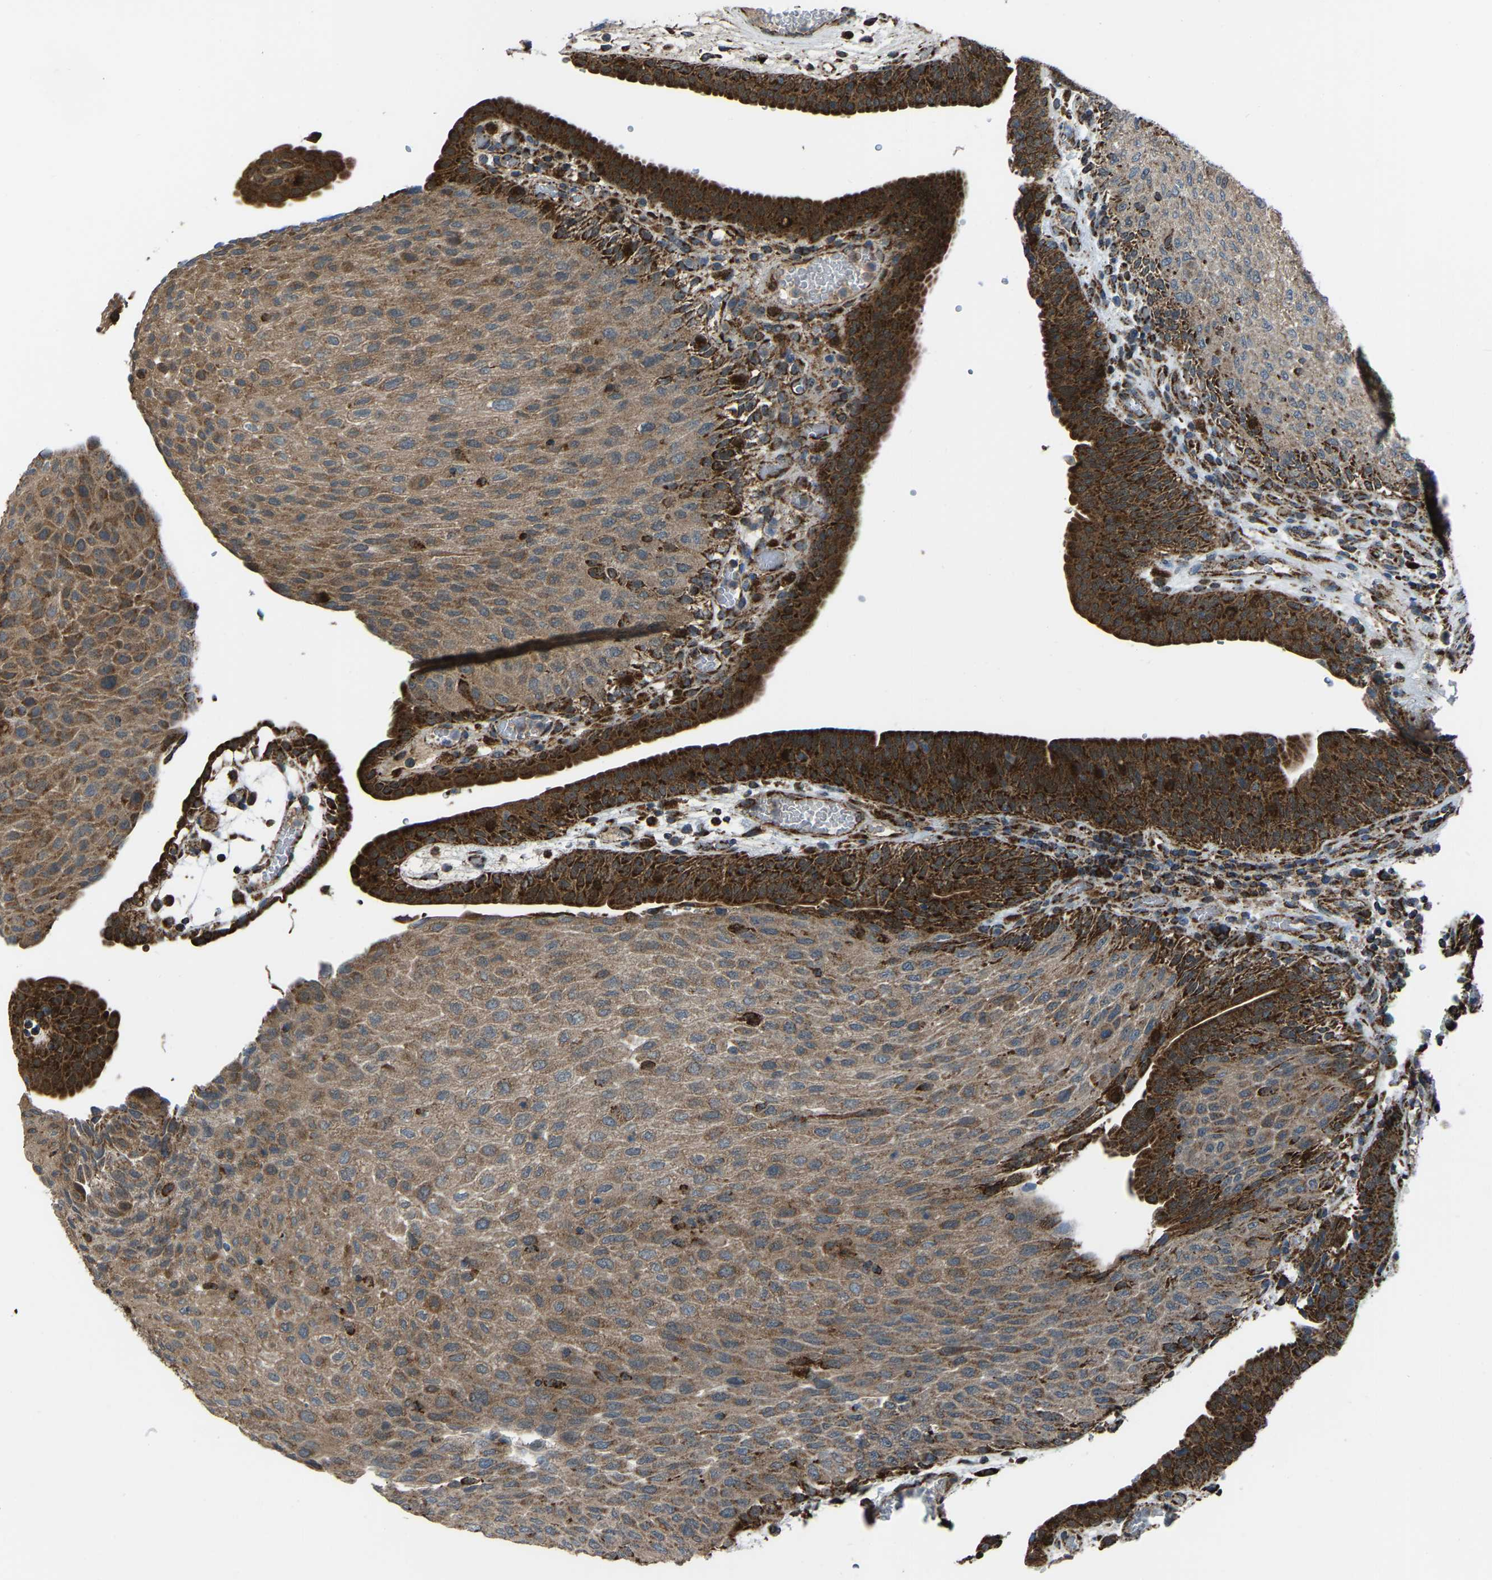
{"staining": {"intensity": "moderate", "quantity": ">75%", "location": "cytoplasmic/membranous"}, "tissue": "urothelial cancer", "cell_type": "Tumor cells", "image_type": "cancer", "snomed": [{"axis": "morphology", "description": "Urothelial carcinoma, Low grade"}, {"axis": "morphology", "description": "Urothelial carcinoma, High grade"}, {"axis": "topography", "description": "Urinary bladder"}], "caption": "Tumor cells reveal medium levels of moderate cytoplasmic/membranous staining in about >75% of cells in urothelial carcinoma (low-grade). (DAB = brown stain, brightfield microscopy at high magnification).", "gene": "AKR1A1", "patient": {"sex": "male", "age": 35}}